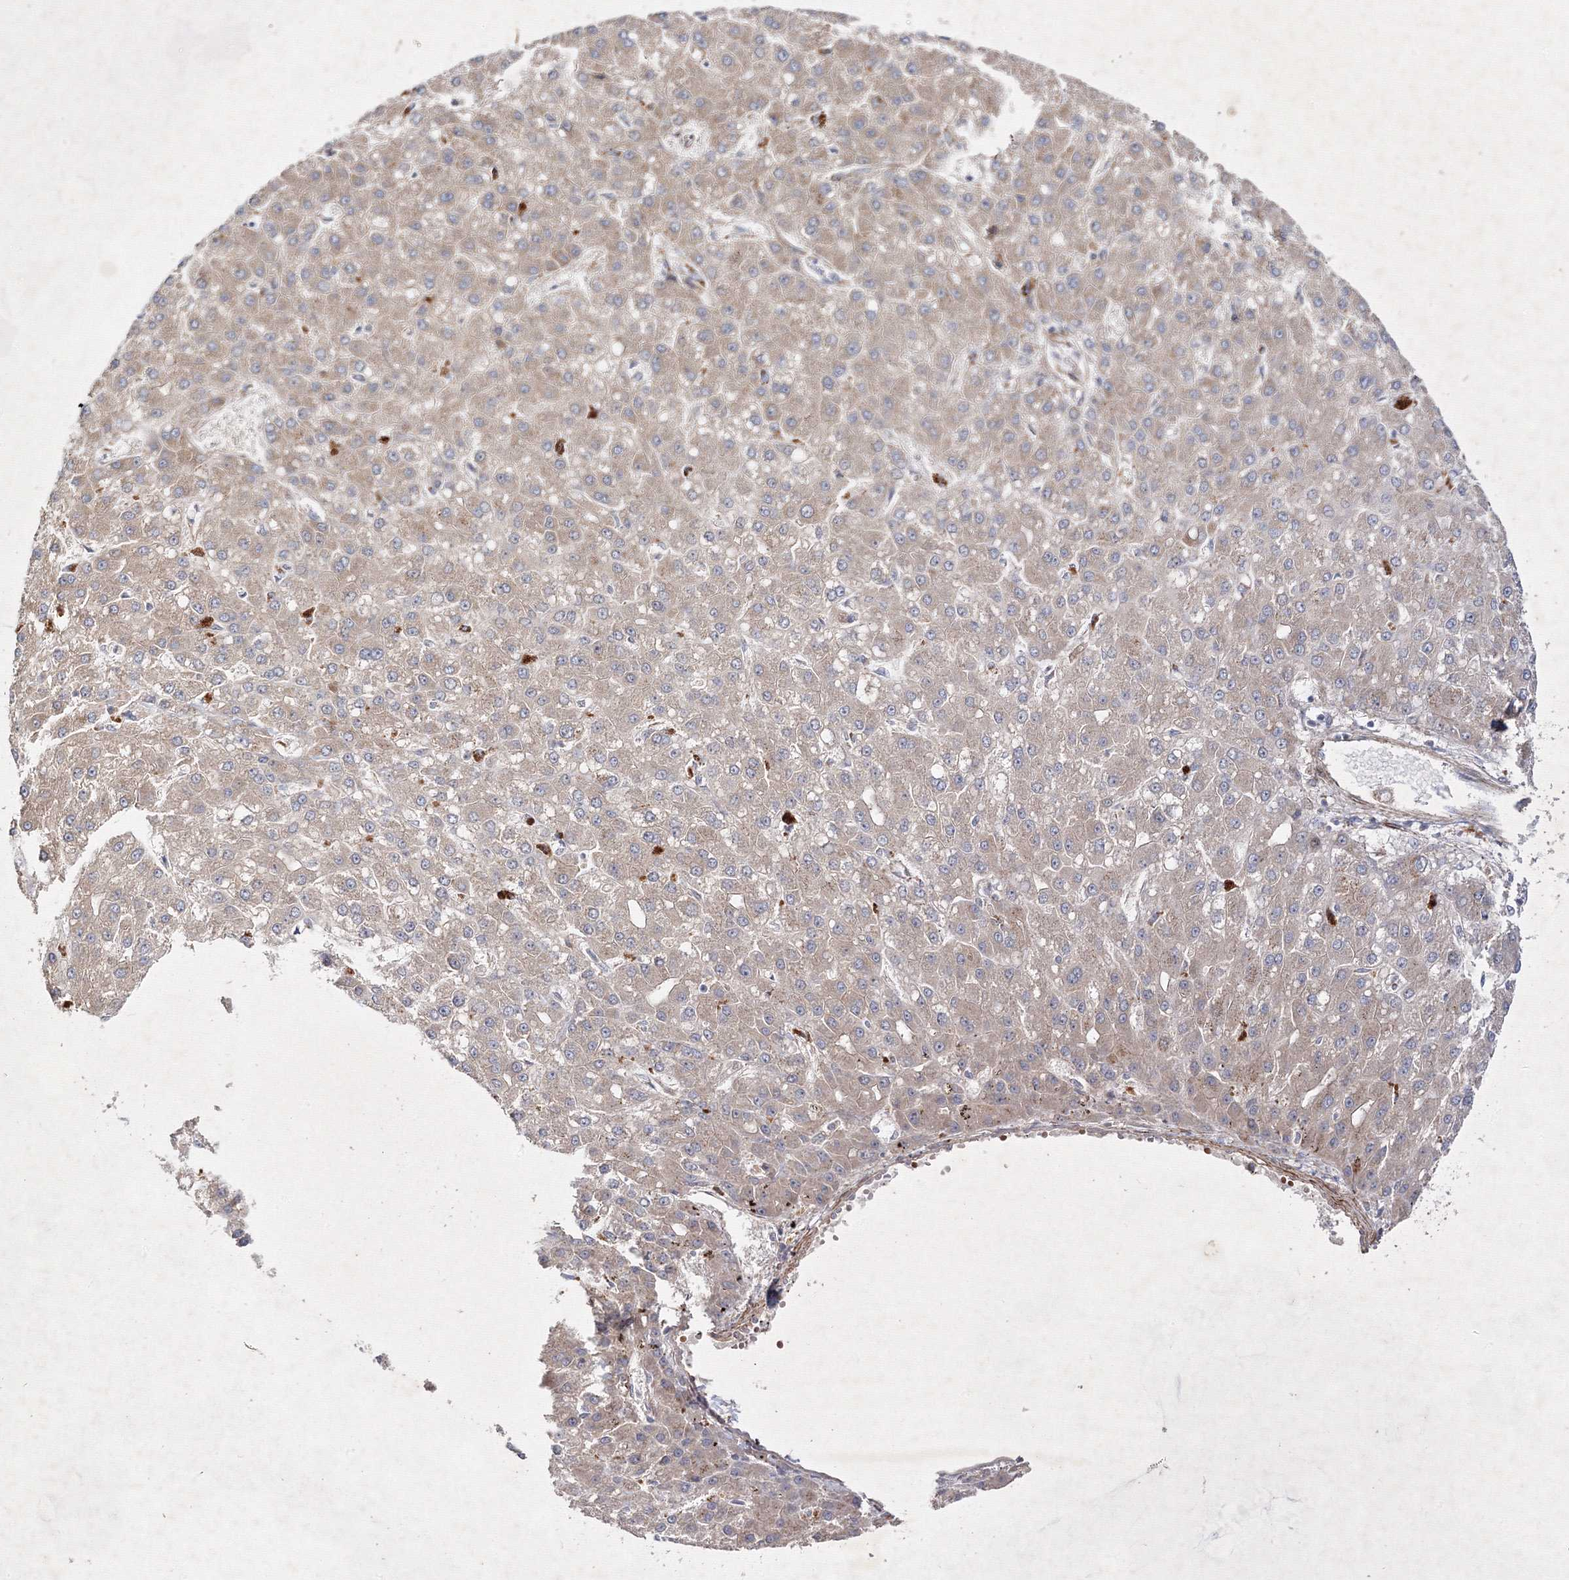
{"staining": {"intensity": "weak", "quantity": "25%-75%", "location": "cytoplasmic/membranous"}, "tissue": "liver cancer", "cell_type": "Tumor cells", "image_type": "cancer", "snomed": [{"axis": "morphology", "description": "Carcinoma, Hepatocellular, NOS"}, {"axis": "topography", "description": "Liver"}], "caption": "This image exhibits immunohistochemistry (IHC) staining of liver hepatocellular carcinoma, with low weak cytoplasmic/membranous staining in approximately 25%-75% of tumor cells.", "gene": "GFM1", "patient": {"sex": "male", "age": 67}}